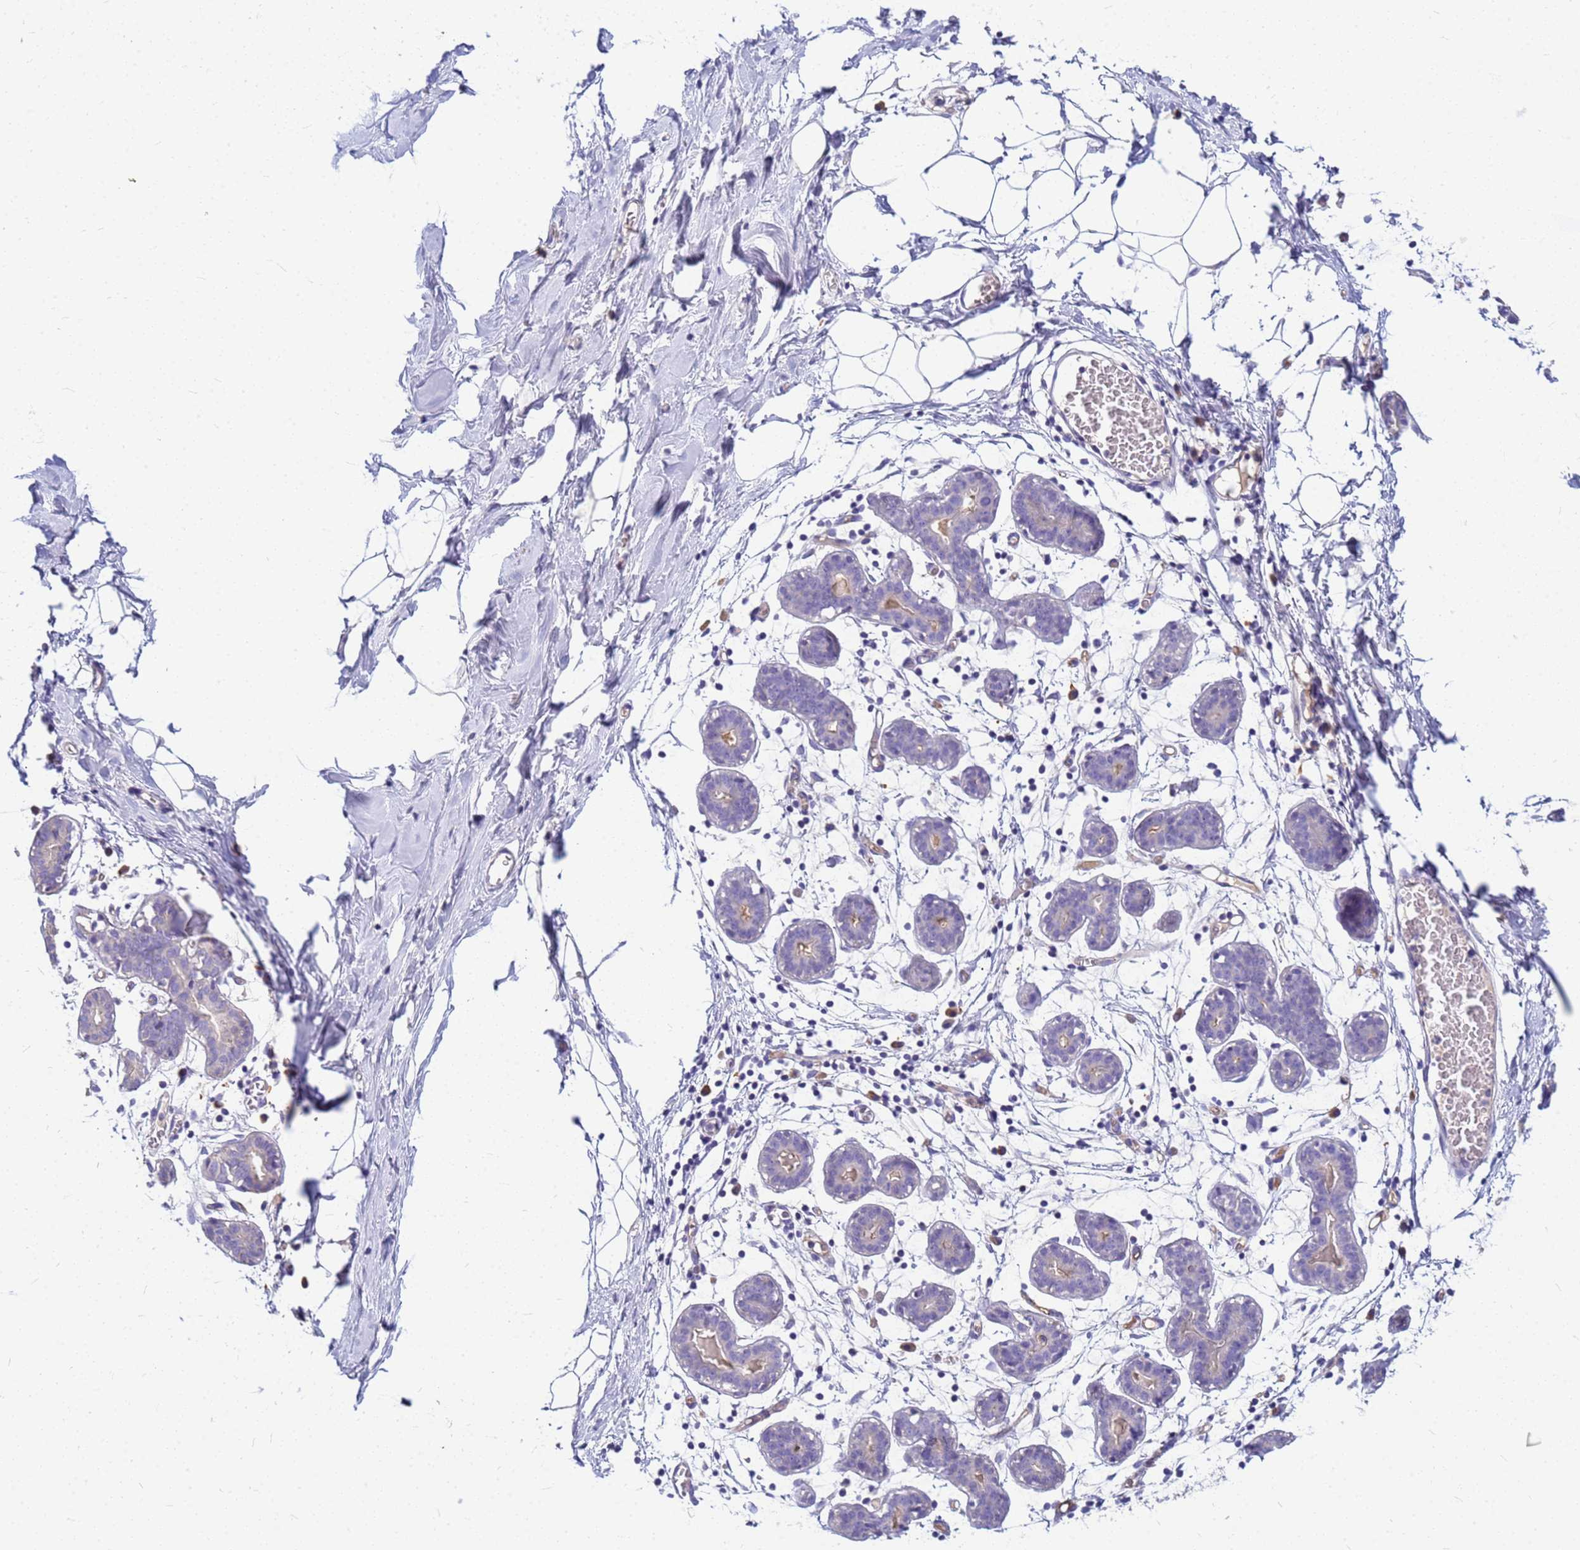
{"staining": {"intensity": "negative", "quantity": "none", "location": "none"}, "tissue": "breast", "cell_type": "Adipocytes", "image_type": "normal", "snomed": [{"axis": "morphology", "description": "Normal tissue, NOS"}, {"axis": "topography", "description": "Breast"}], "caption": "IHC of normal human breast demonstrates no staining in adipocytes. (Immunohistochemistry, brightfield microscopy, high magnification).", "gene": "DPRX", "patient": {"sex": "female", "age": 27}}